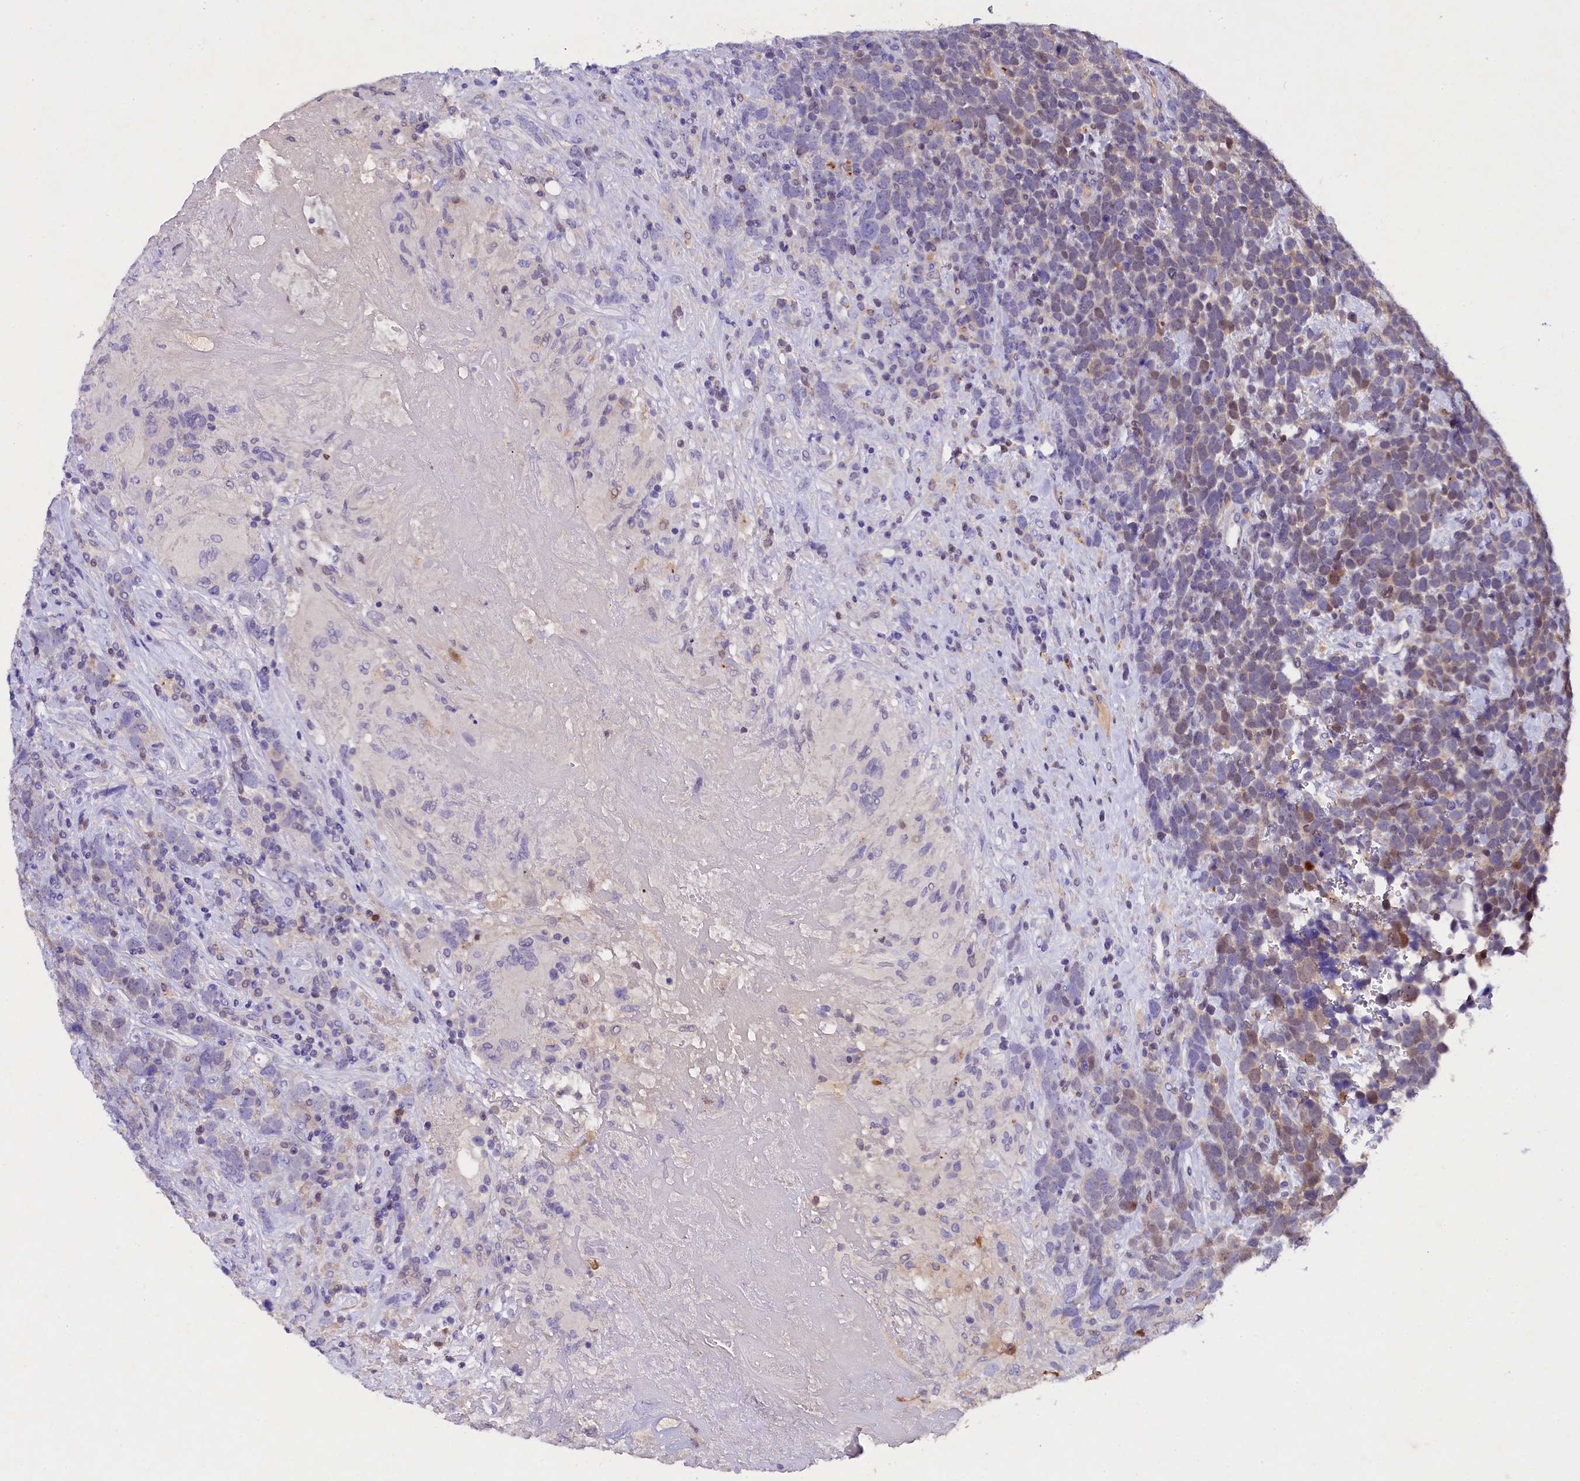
{"staining": {"intensity": "moderate", "quantity": "25%-75%", "location": "nuclear"}, "tissue": "urothelial cancer", "cell_type": "Tumor cells", "image_type": "cancer", "snomed": [{"axis": "morphology", "description": "Urothelial carcinoma, High grade"}, {"axis": "topography", "description": "Urinary bladder"}], "caption": "Human urothelial cancer stained with a protein marker exhibits moderate staining in tumor cells.", "gene": "TGDS", "patient": {"sex": "female", "age": 82}}